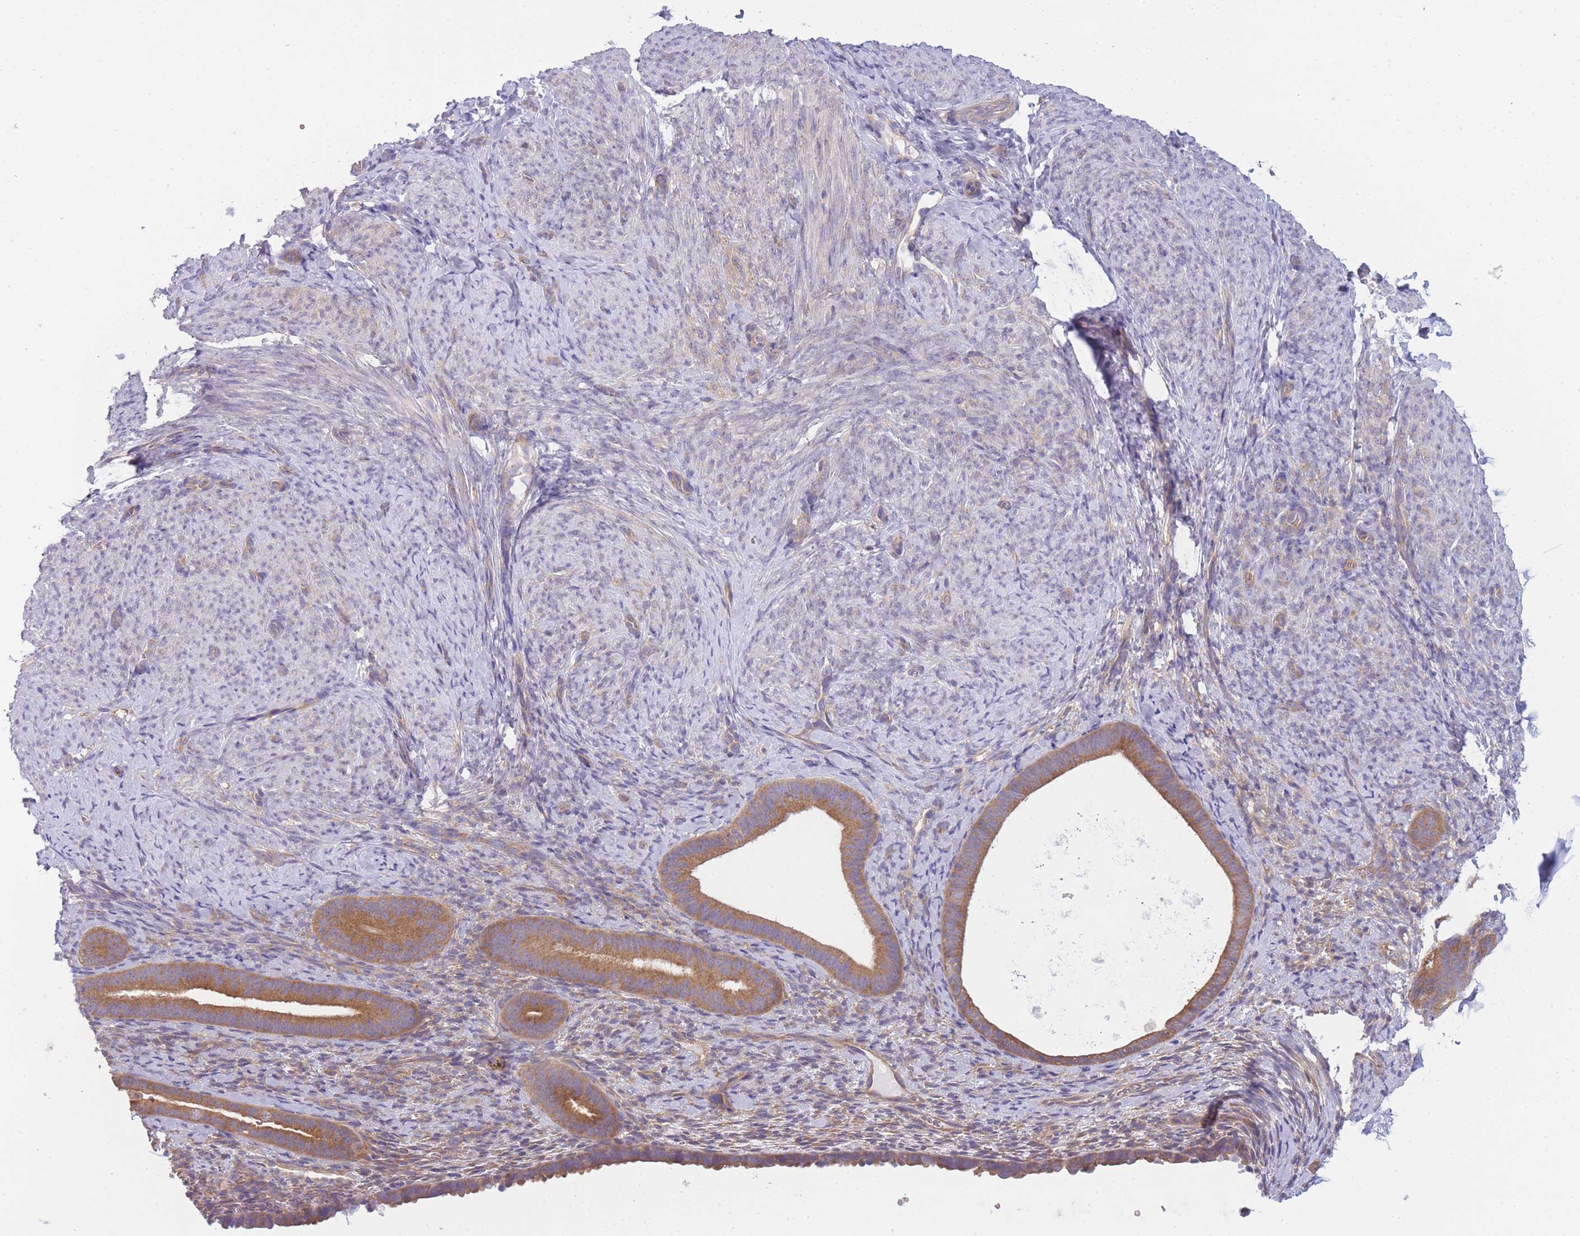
{"staining": {"intensity": "negative", "quantity": "none", "location": "none"}, "tissue": "endometrium", "cell_type": "Cells in endometrial stroma", "image_type": "normal", "snomed": [{"axis": "morphology", "description": "Normal tissue, NOS"}, {"axis": "topography", "description": "Endometrium"}], "caption": "Immunohistochemistry (IHC) histopathology image of benign endometrium: human endometrium stained with DAB (3,3'-diaminobenzidine) displays no significant protein expression in cells in endometrial stroma. (Stains: DAB IHC with hematoxylin counter stain, Microscopy: brightfield microscopy at high magnification).", "gene": "PFDN6", "patient": {"sex": "female", "age": 65}}